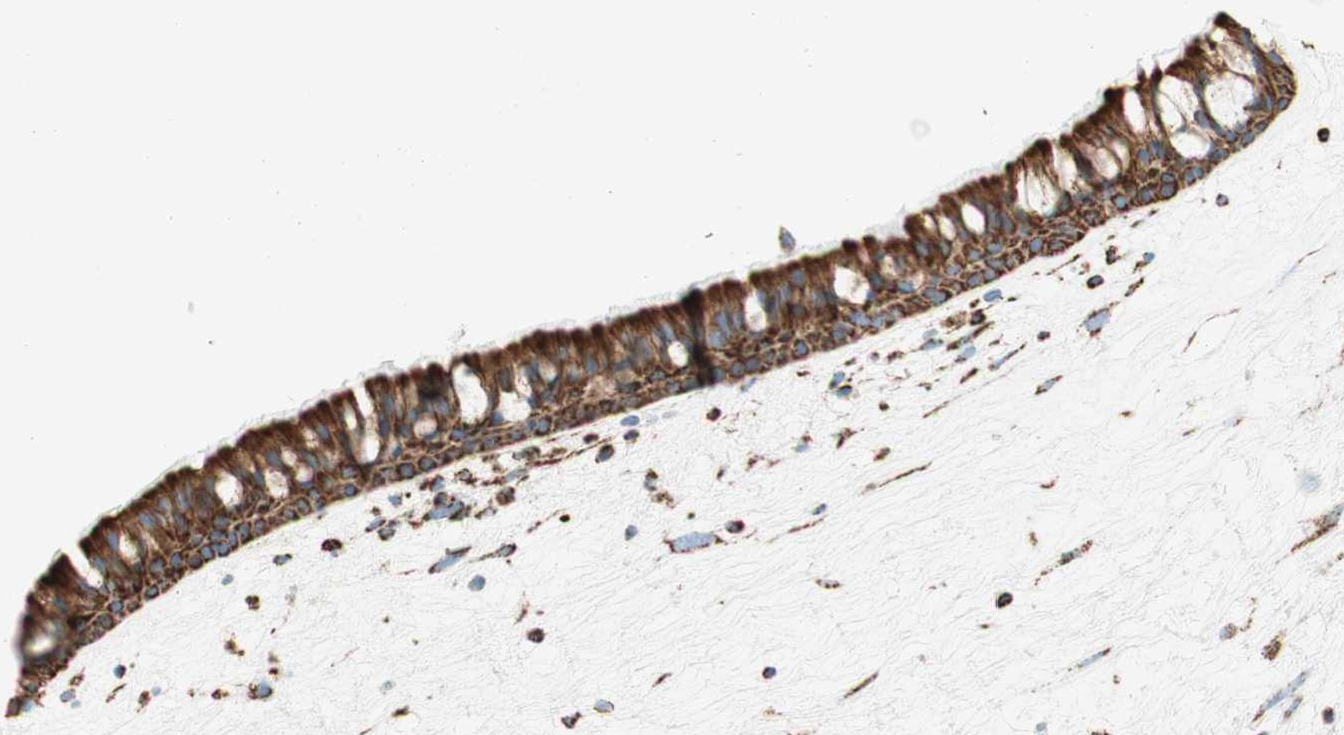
{"staining": {"intensity": "strong", "quantity": ">75%", "location": "cytoplasmic/membranous"}, "tissue": "nasopharynx", "cell_type": "Respiratory epithelial cells", "image_type": "normal", "snomed": [{"axis": "morphology", "description": "Normal tissue, NOS"}, {"axis": "morphology", "description": "Inflammation, NOS"}, {"axis": "topography", "description": "Nasopharynx"}], "caption": "An image of nasopharynx stained for a protein shows strong cytoplasmic/membranous brown staining in respiratory epithelial cells. (IHC, brightfield microscopy, high magnification).", "gene": "TOMM20", "patient": {"sex": "male", "age": 48}}